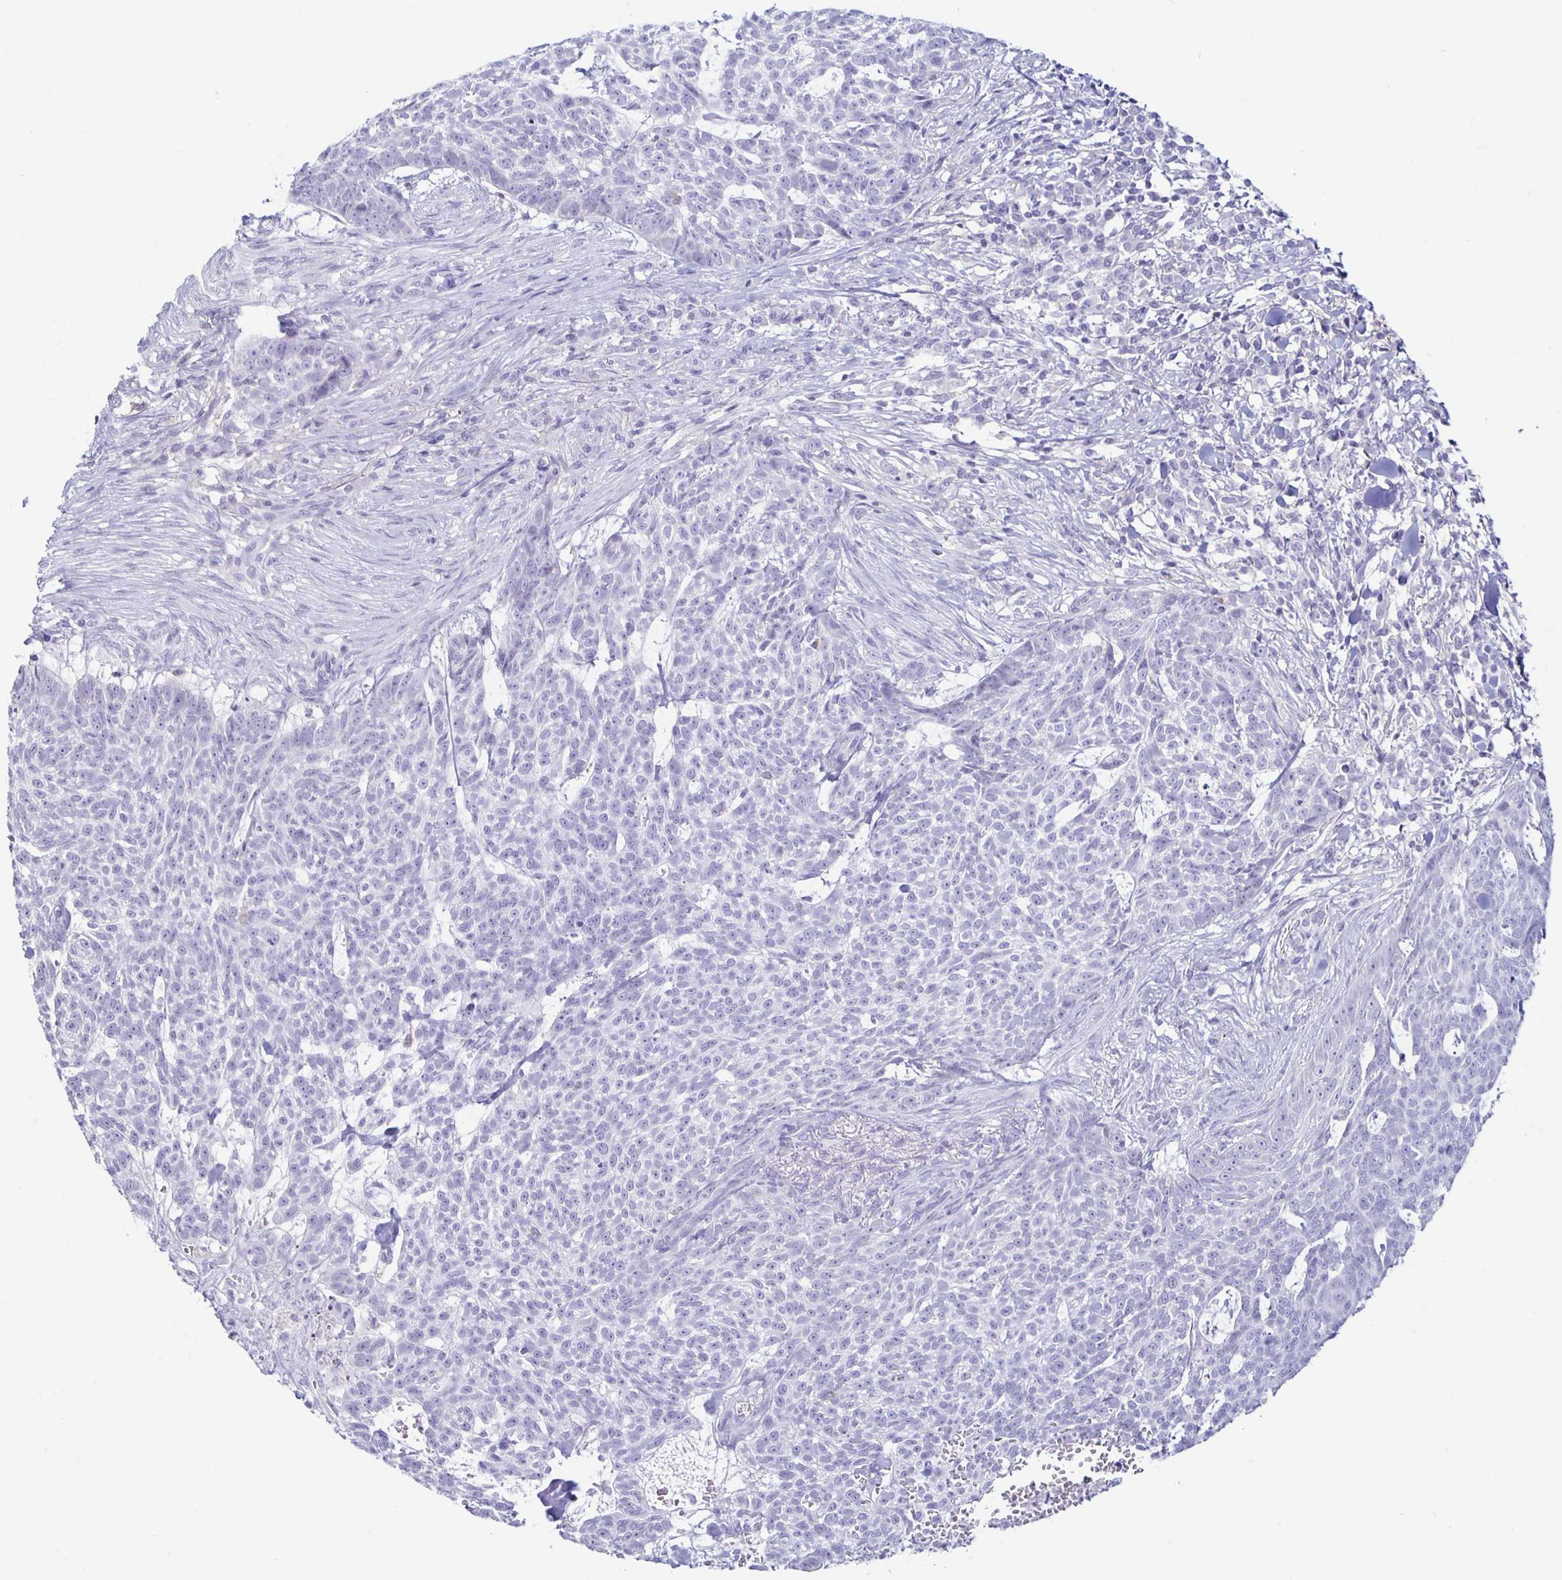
{"staining": {"intensity": "negative", "quantity": "none", "location": "none"}, "tissue": "skin cancer", "cell_type": "Tumor cells", "image_type": "cancer", "snomed": [{"axis": "morphology", "description": "Basal cell carcinoma"}, {"axis": "topography", "description": "Skin"}], "caption": "Protein analysis of skin cancer (basal cell carcinoma) shows no significant positivity in tumor cells.", "gene": "SIRPA", "patient": {"sex": "female", "age": 93}}